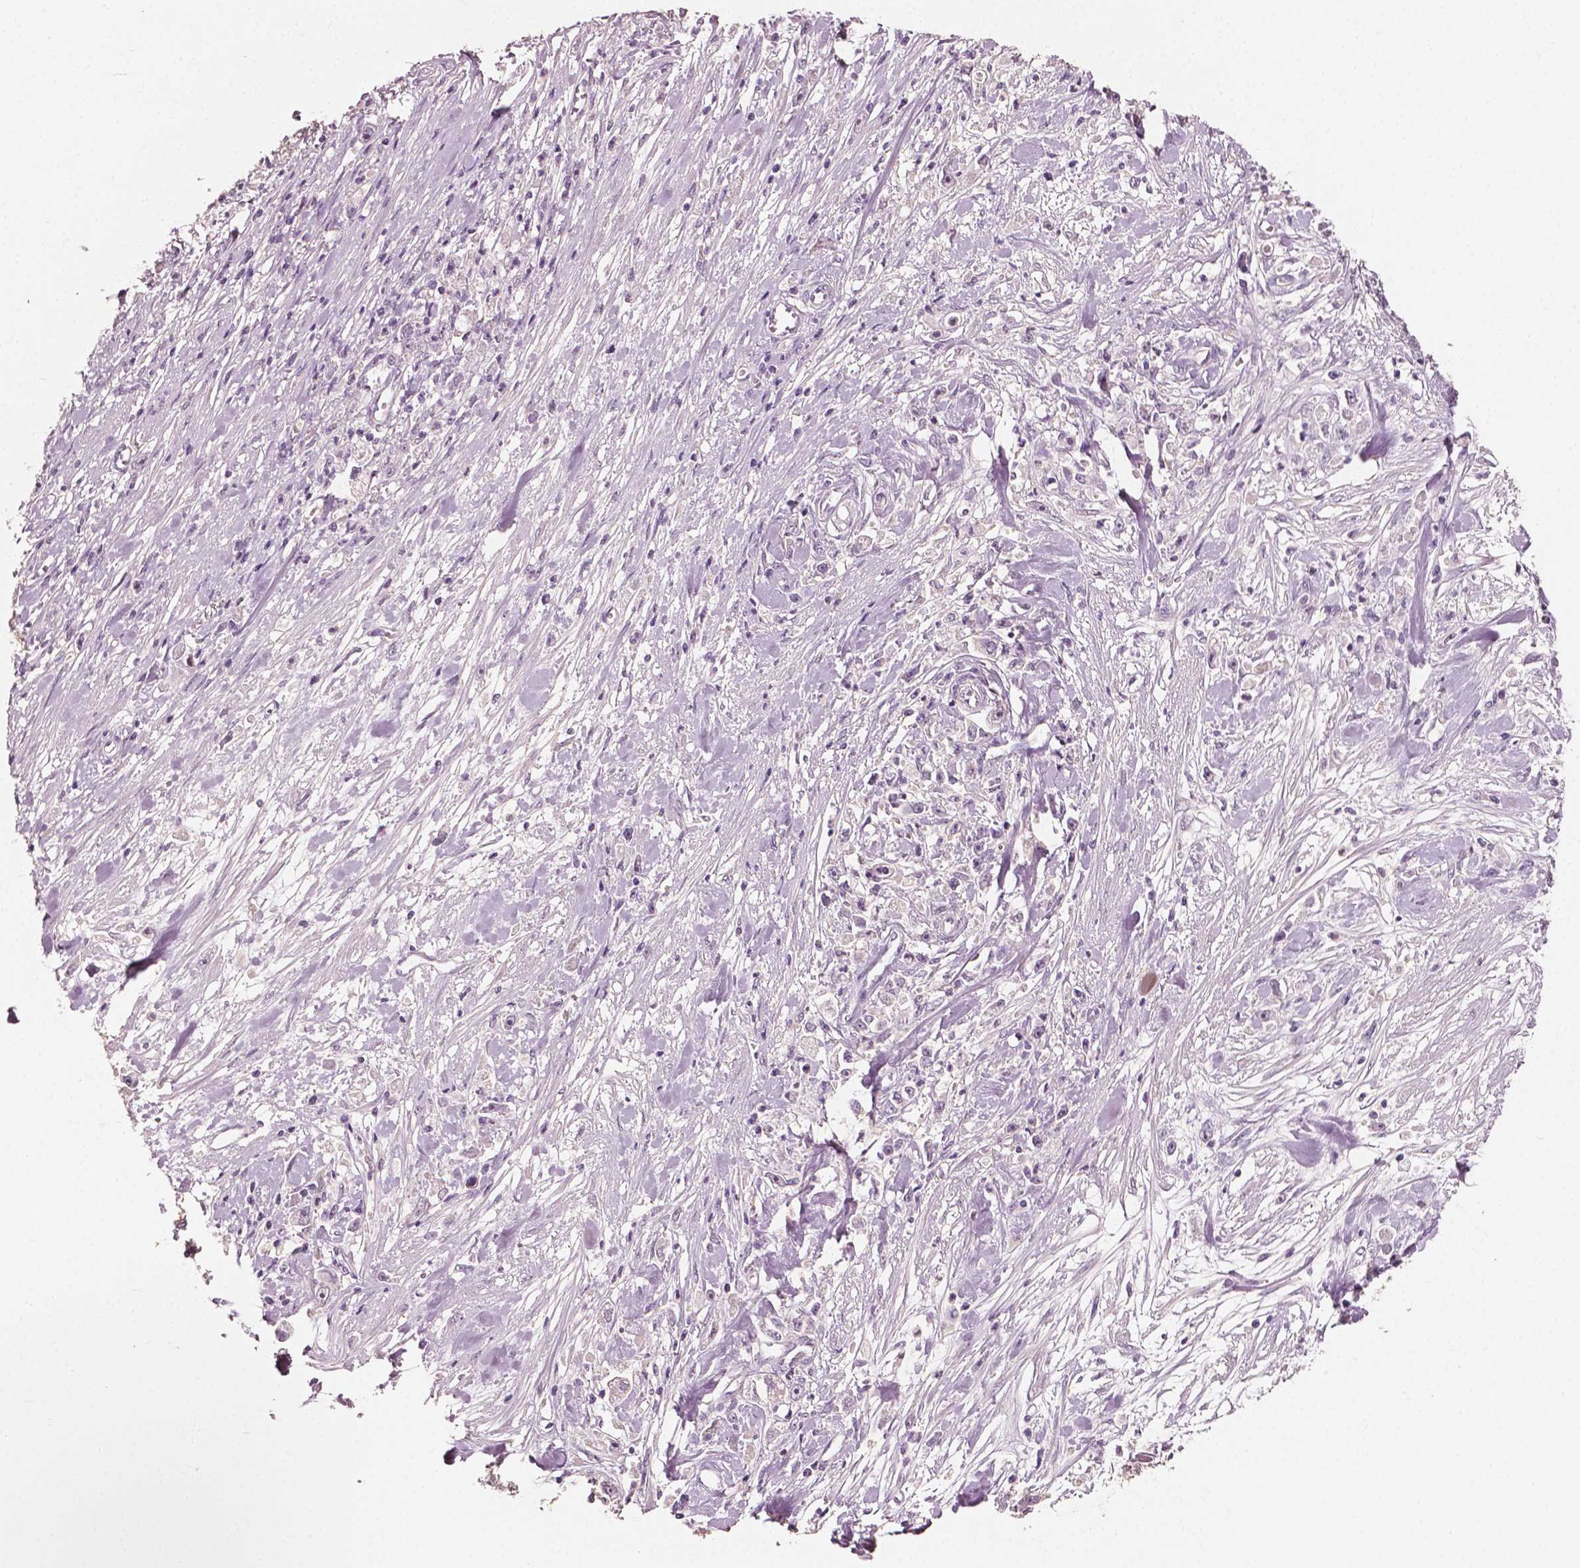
{"staining": {"intensity": "negative", "quantity": "none", "location": "none"}, "tissue": "stomach cancer", "cell_type": "Tumor cells", "image_type": "cancer", "snomed": [{"axis": "morphology", "description": "Adenocarcinoma, NOS"}, {"axis": "topography", "description": "Stomach"}], "caption": "DAB (3,3'-diaminobenzidine) immunohistochemical staining of adenocarcinoma (stomach) displays no significant staining in tumor cells.", "gene": "PLA2R1", "patient": {"sex": "female", "age": 59}}